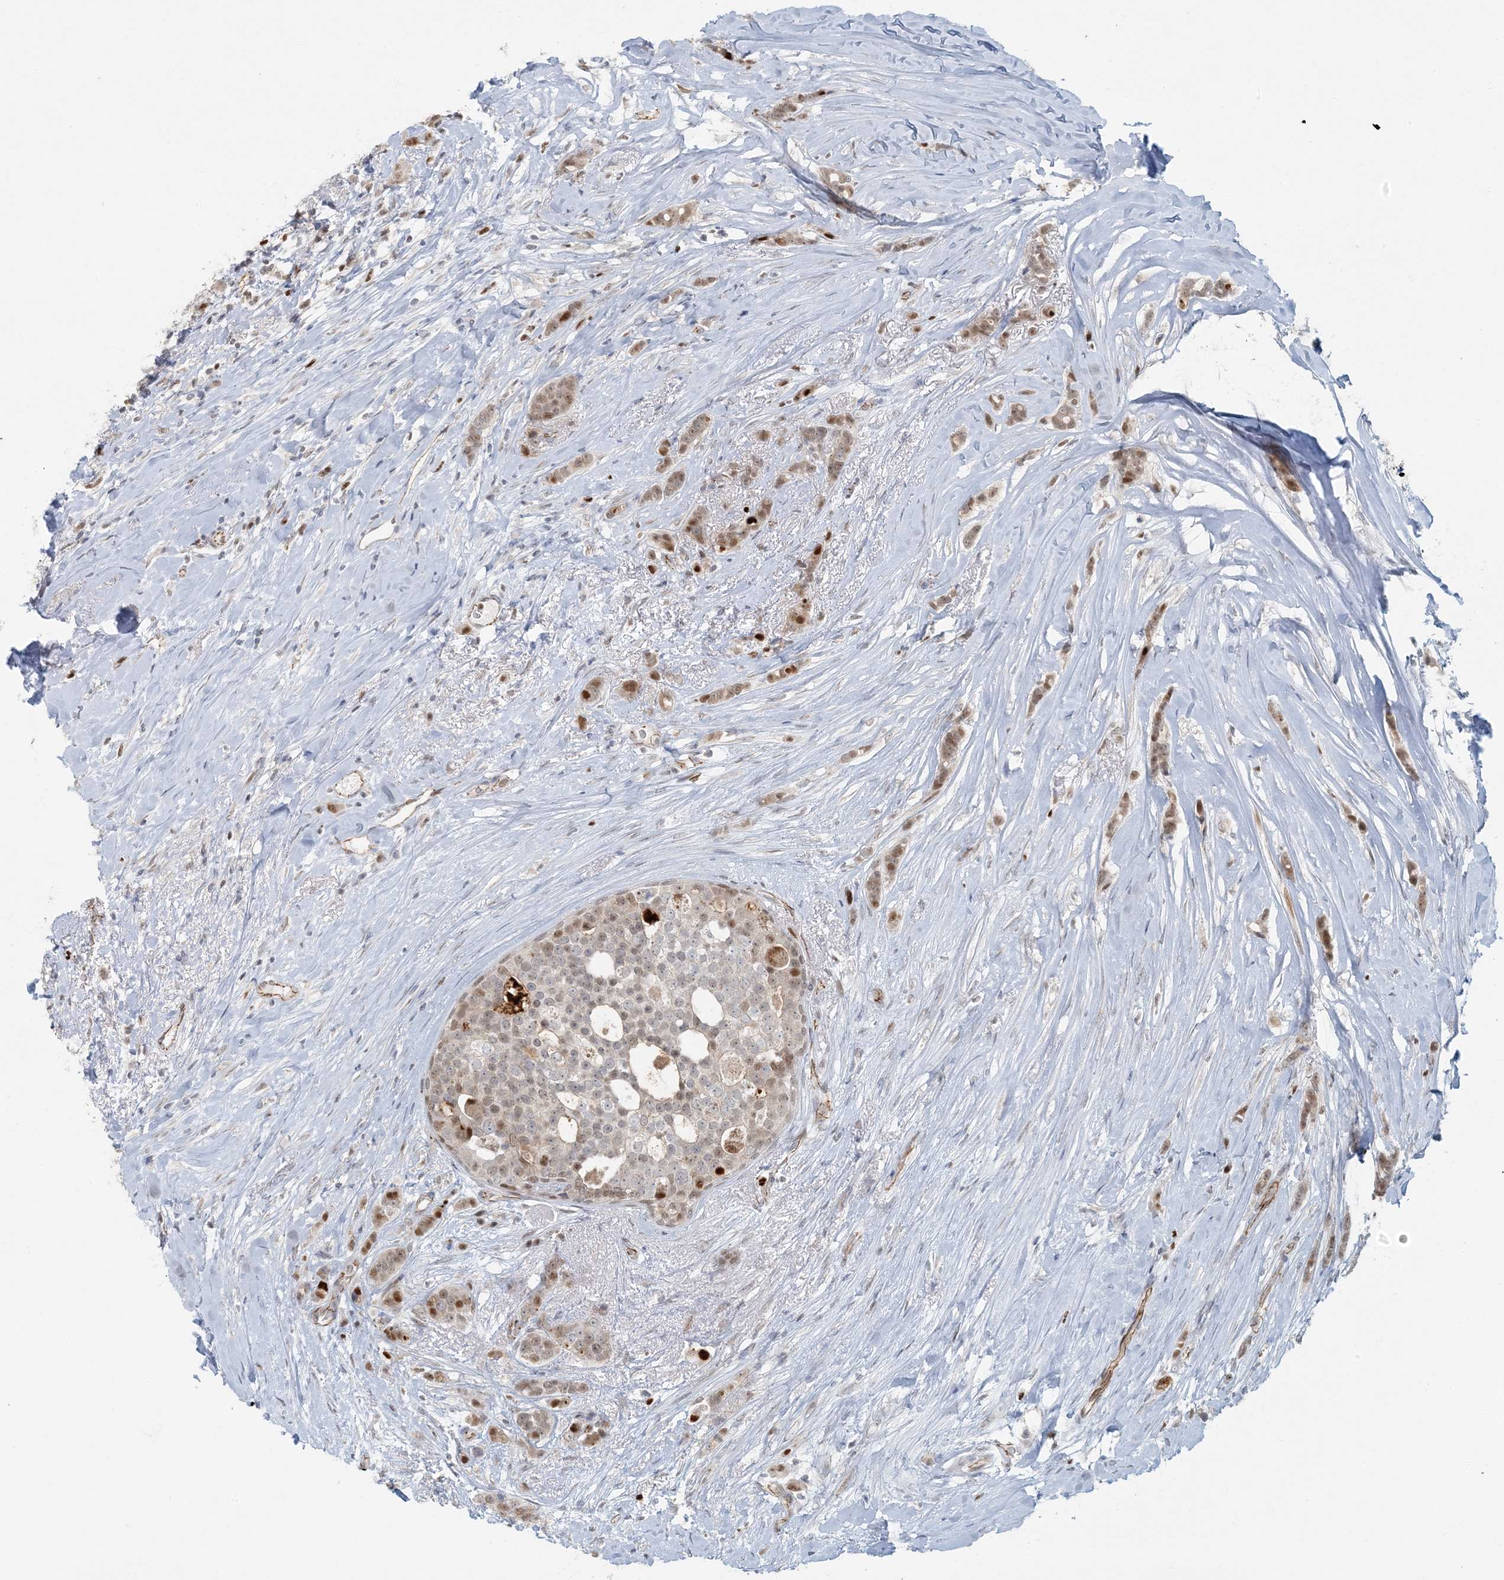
{"staining": {"intensity": "weak", "quantity": ">75%", "location": "nuclear"}, "tissue": "breast cancer", "cell_type": "Tumor cells", "image_type": "cancer", "snomed": [{"axis": "morphology", "description": "Lobular carcinoma"}, {"axis": "topography", "description": "Breast"}], "caption": "The photomicrograph displays immunohistochemical staining of breast cancer. There is weak nuclear positivity is present in approximately >75% of tumor cells.", "gene": "AK9", "patient": {"sex": "female", "age": 51}}